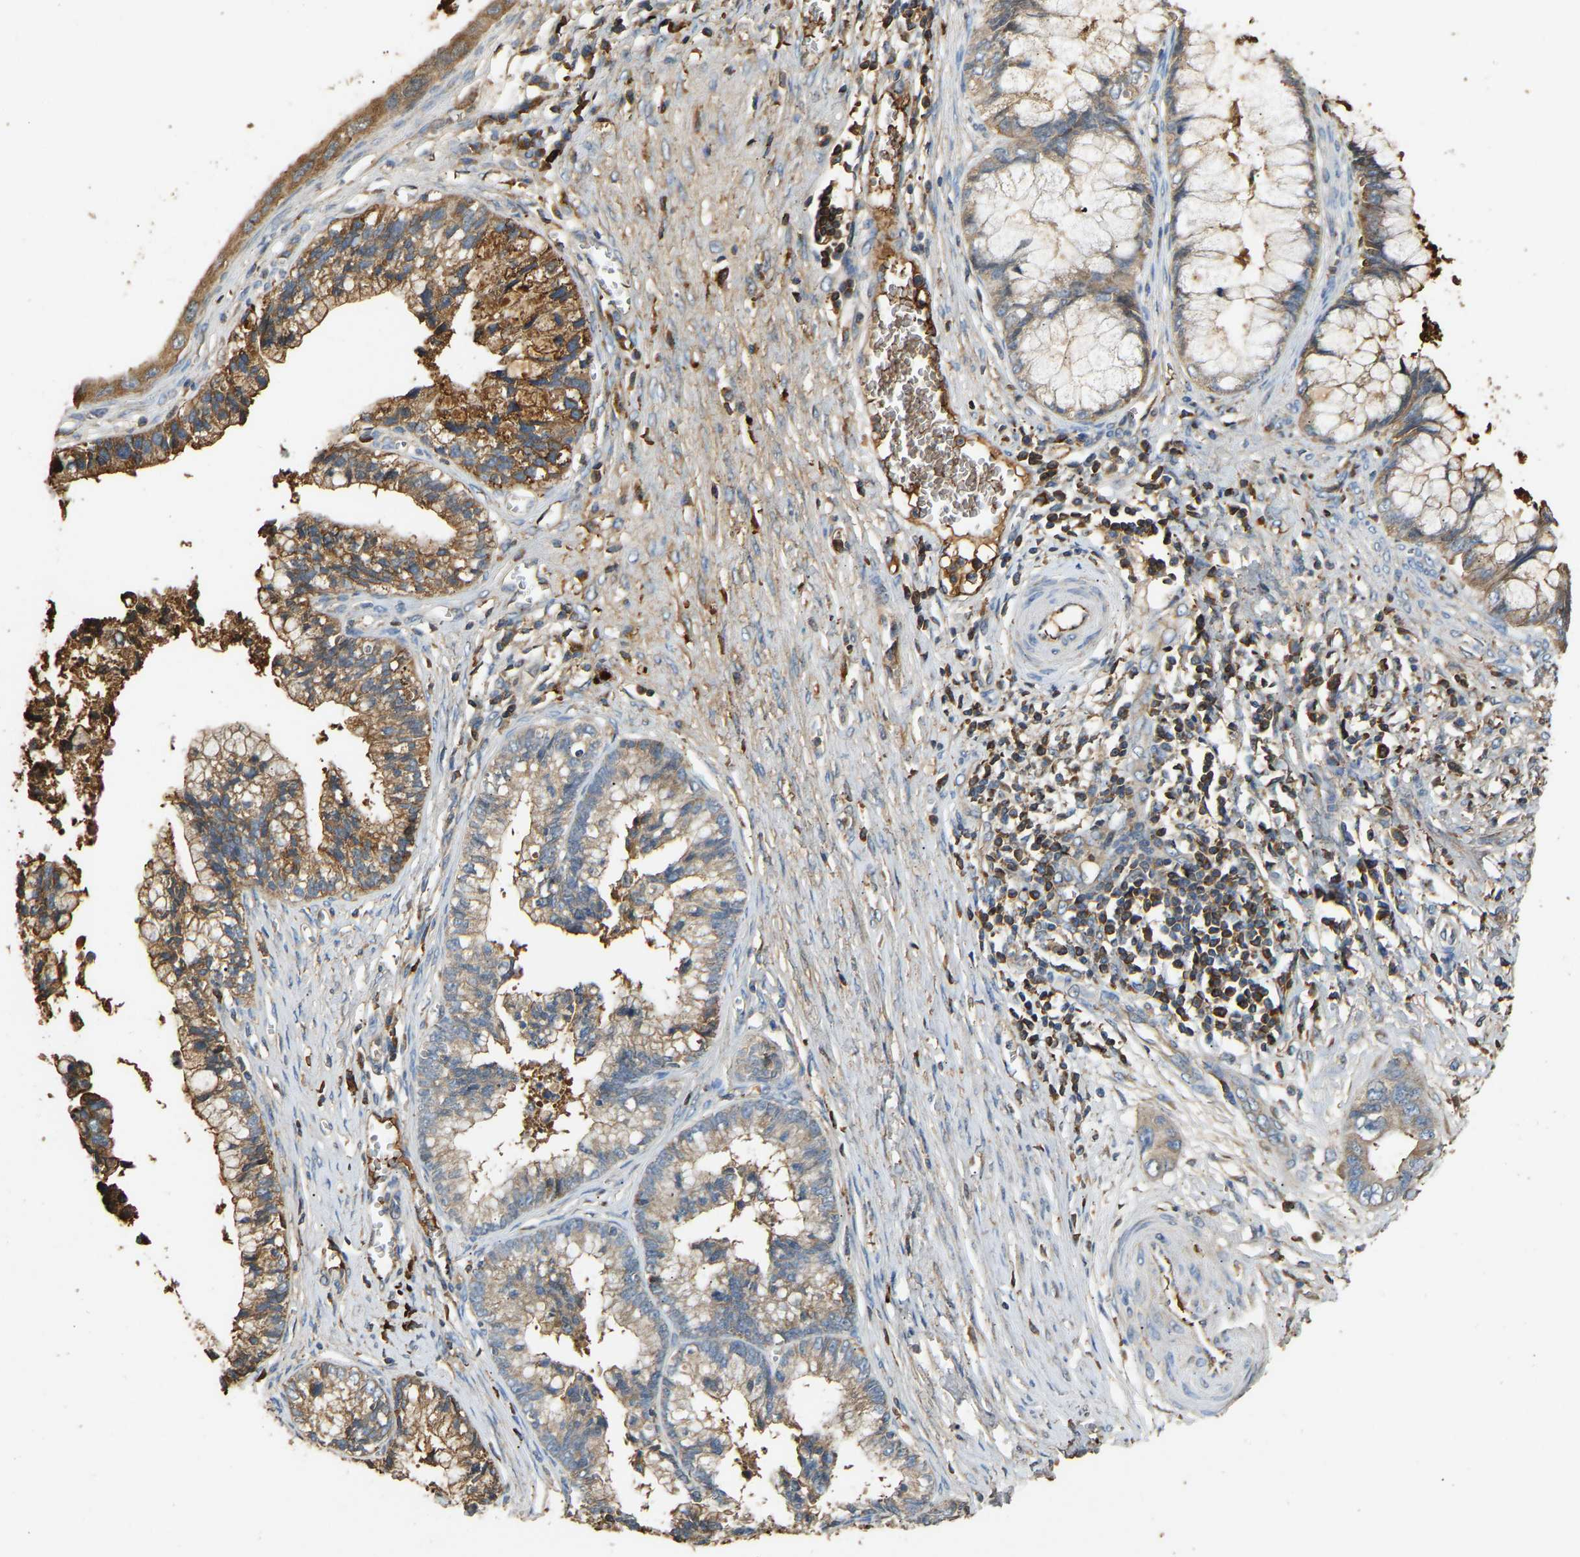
{"staining": {"intensity": "moderate", "quantity": ">75%", "location": "cytoplasmic/membranous"}, "tissue": "cervical cancer", "cell_type": "Tumor cells", "image_type": "cancer", "snomed": [{"axis": "morphology", "description": "Adenocarcinoma, NOS"}, {"axis": "topography", "description": "Cervix"}], "caption": "Immunohistochemical staining of human cervical cancer (adenocarcinoma) demonstrates medium levels of moderate cytoplasmic/membranous expression in about >75% of tumor cells.", "gene": "TMEM268", "patient": {"sex": "female", "age": 44}}